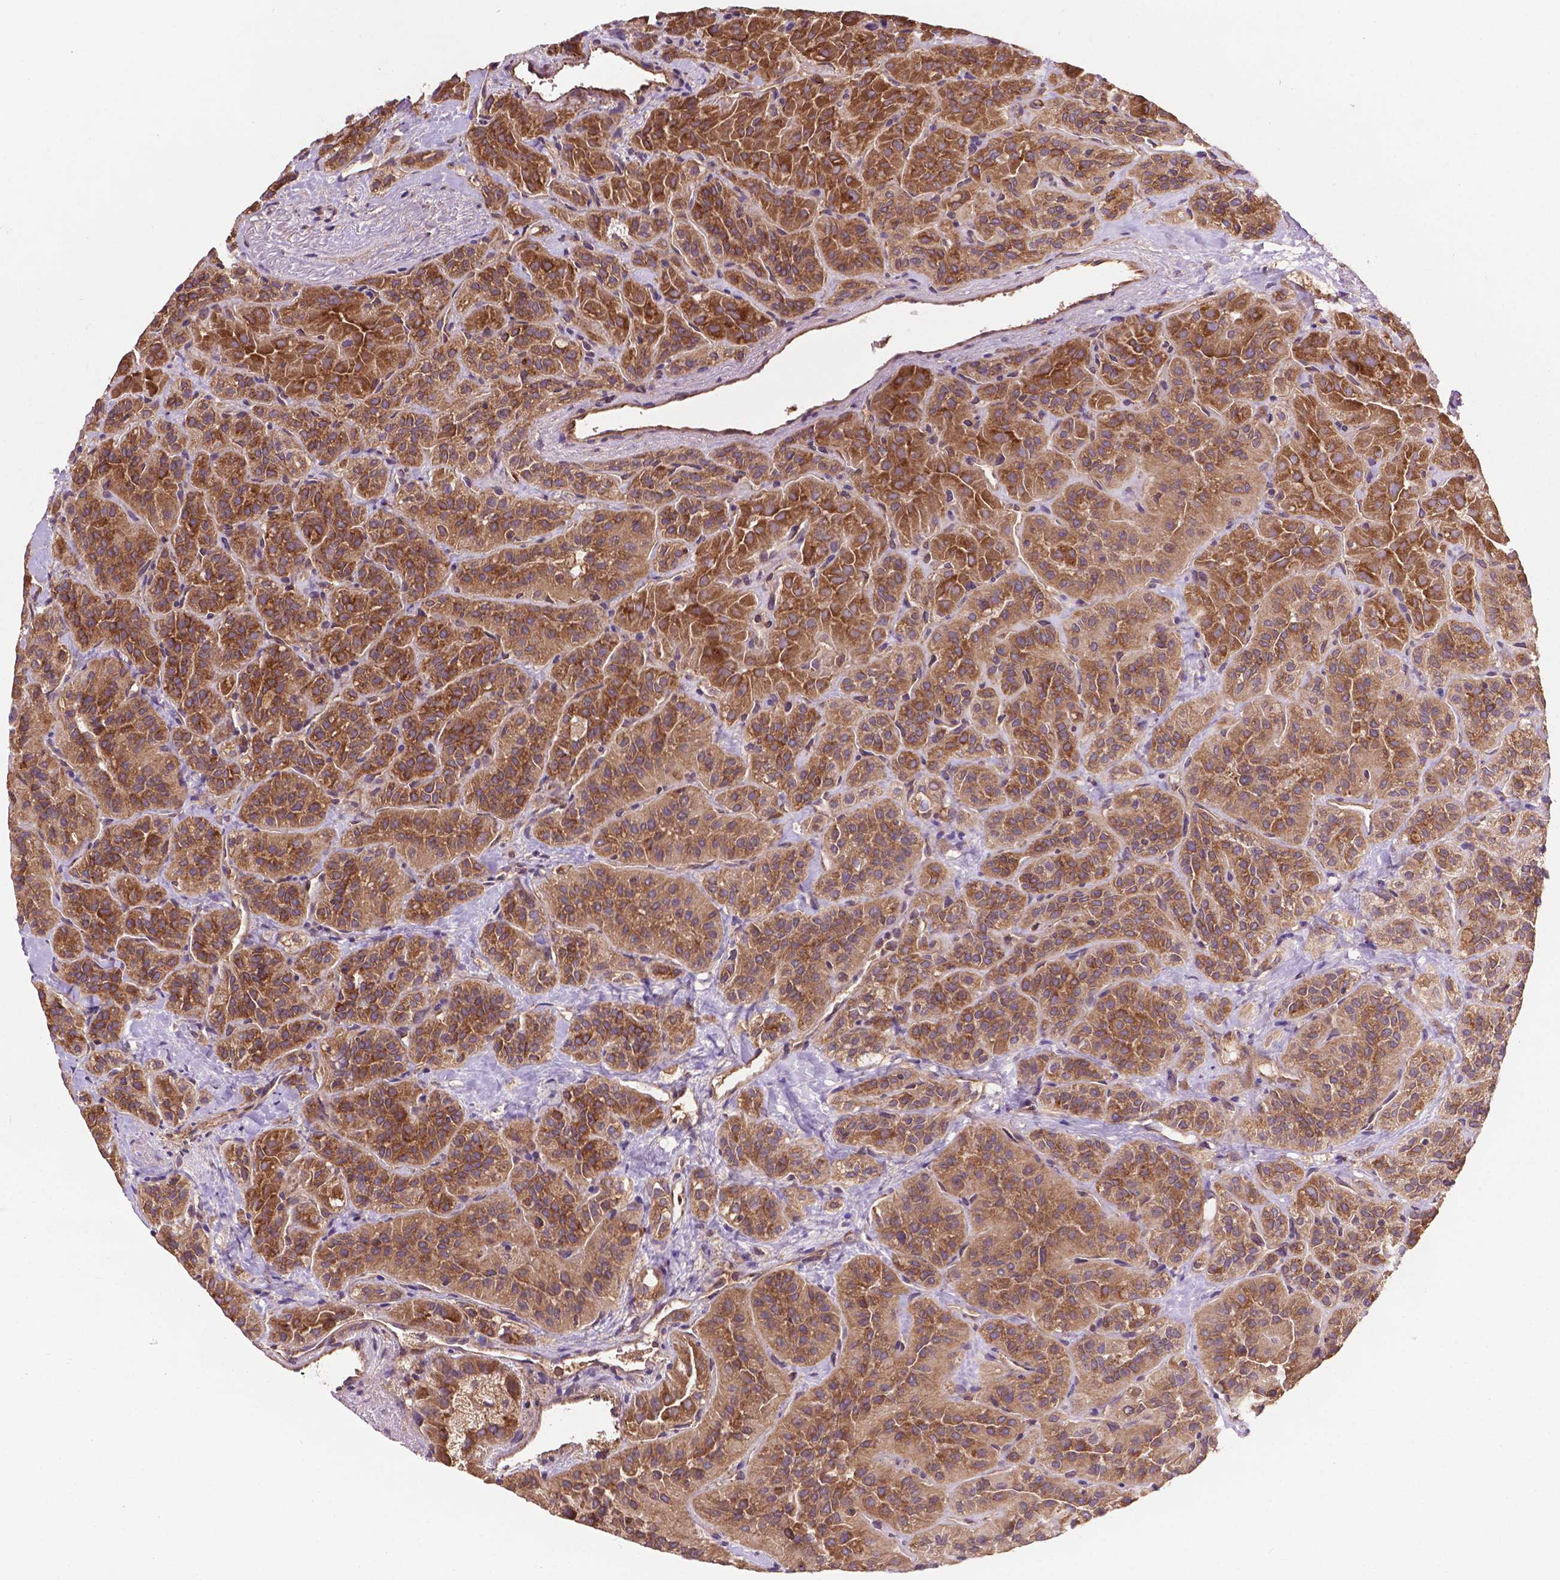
{"staining": {"intensity": "moderate", "quantity": ">75%", "location": "cytoplasmic/membranous"}, "tissue": "thyroid cancer", "cell_type": "Tumor cells", "image_type": "cancer", "snomed": [{"axis": "morphology", "description": "Papillary adenocarcinoma, NOS"}, {"axis": "topography", "description": "Thyroid gland"}], "caption": "Immunohistochemistry (IHC) of human papillary adenocarcinoma (thyroid) shows medium levels of moderate cytoplasmic/membranous staining in about >75% of tumor cells. Ihc stains the protein in brown and the nuclei are stained blue.", "gene": "CCDC71L", "patient": {"sex": "female", "age": 45}}